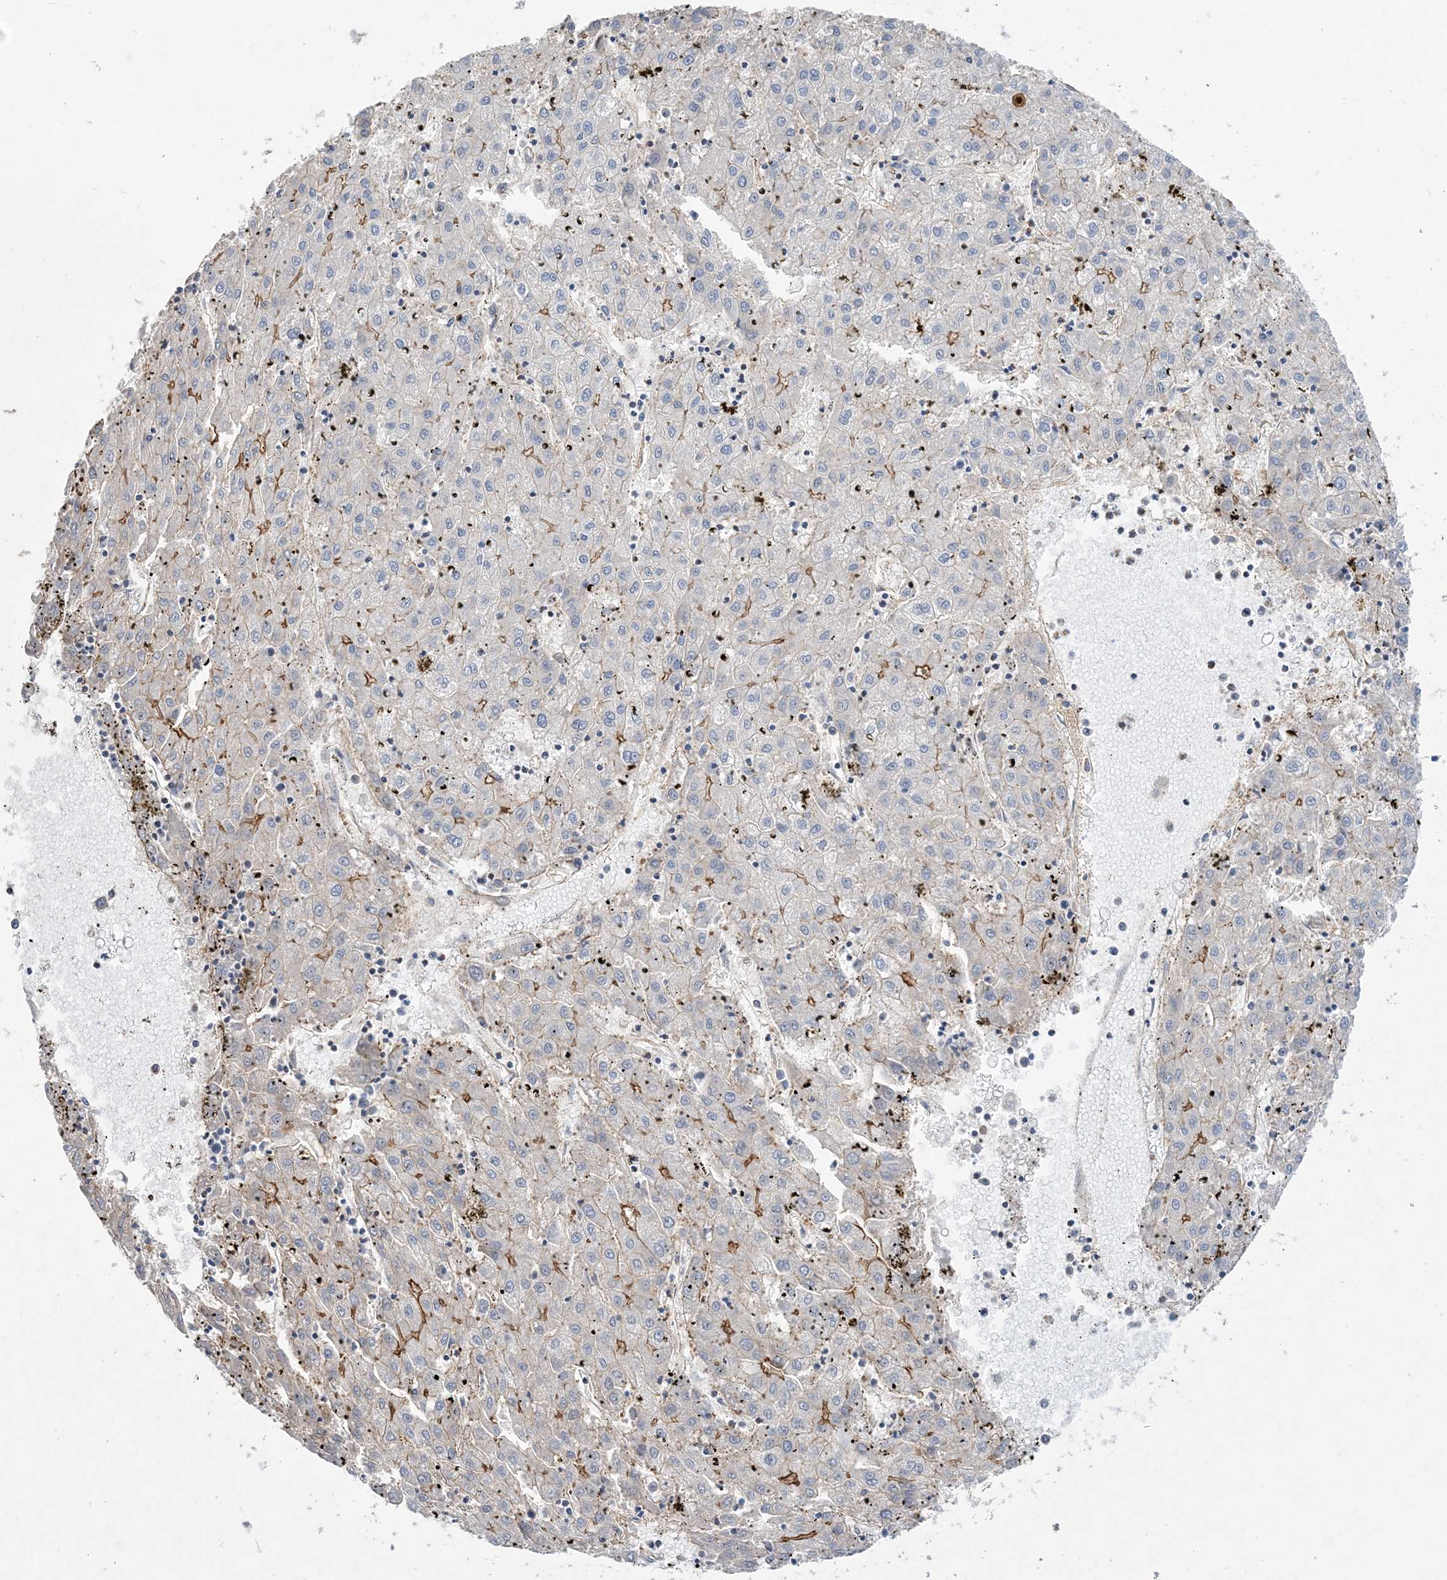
{"staining": {"intensity": "moderate", "quantity": "<25%", "location": "cytoplasmic/membranous"}, "tissue": "liver cancer", "cell_type": "Tumor cells", "image_type": "cancer", "snomed": [{"axis": "morphology", "description": "Carcinoma, Hepatocellular, NOS"}, {"axis": "topography", "description": "Liver"}], "caption": "A brown stain highlights moderate cytoplasmic/membranous staining of a protein in liver hepatocellular carcinoma tumor cells.", "gene": "PIGC", "patient": {"sex": "male", "age": 72}}